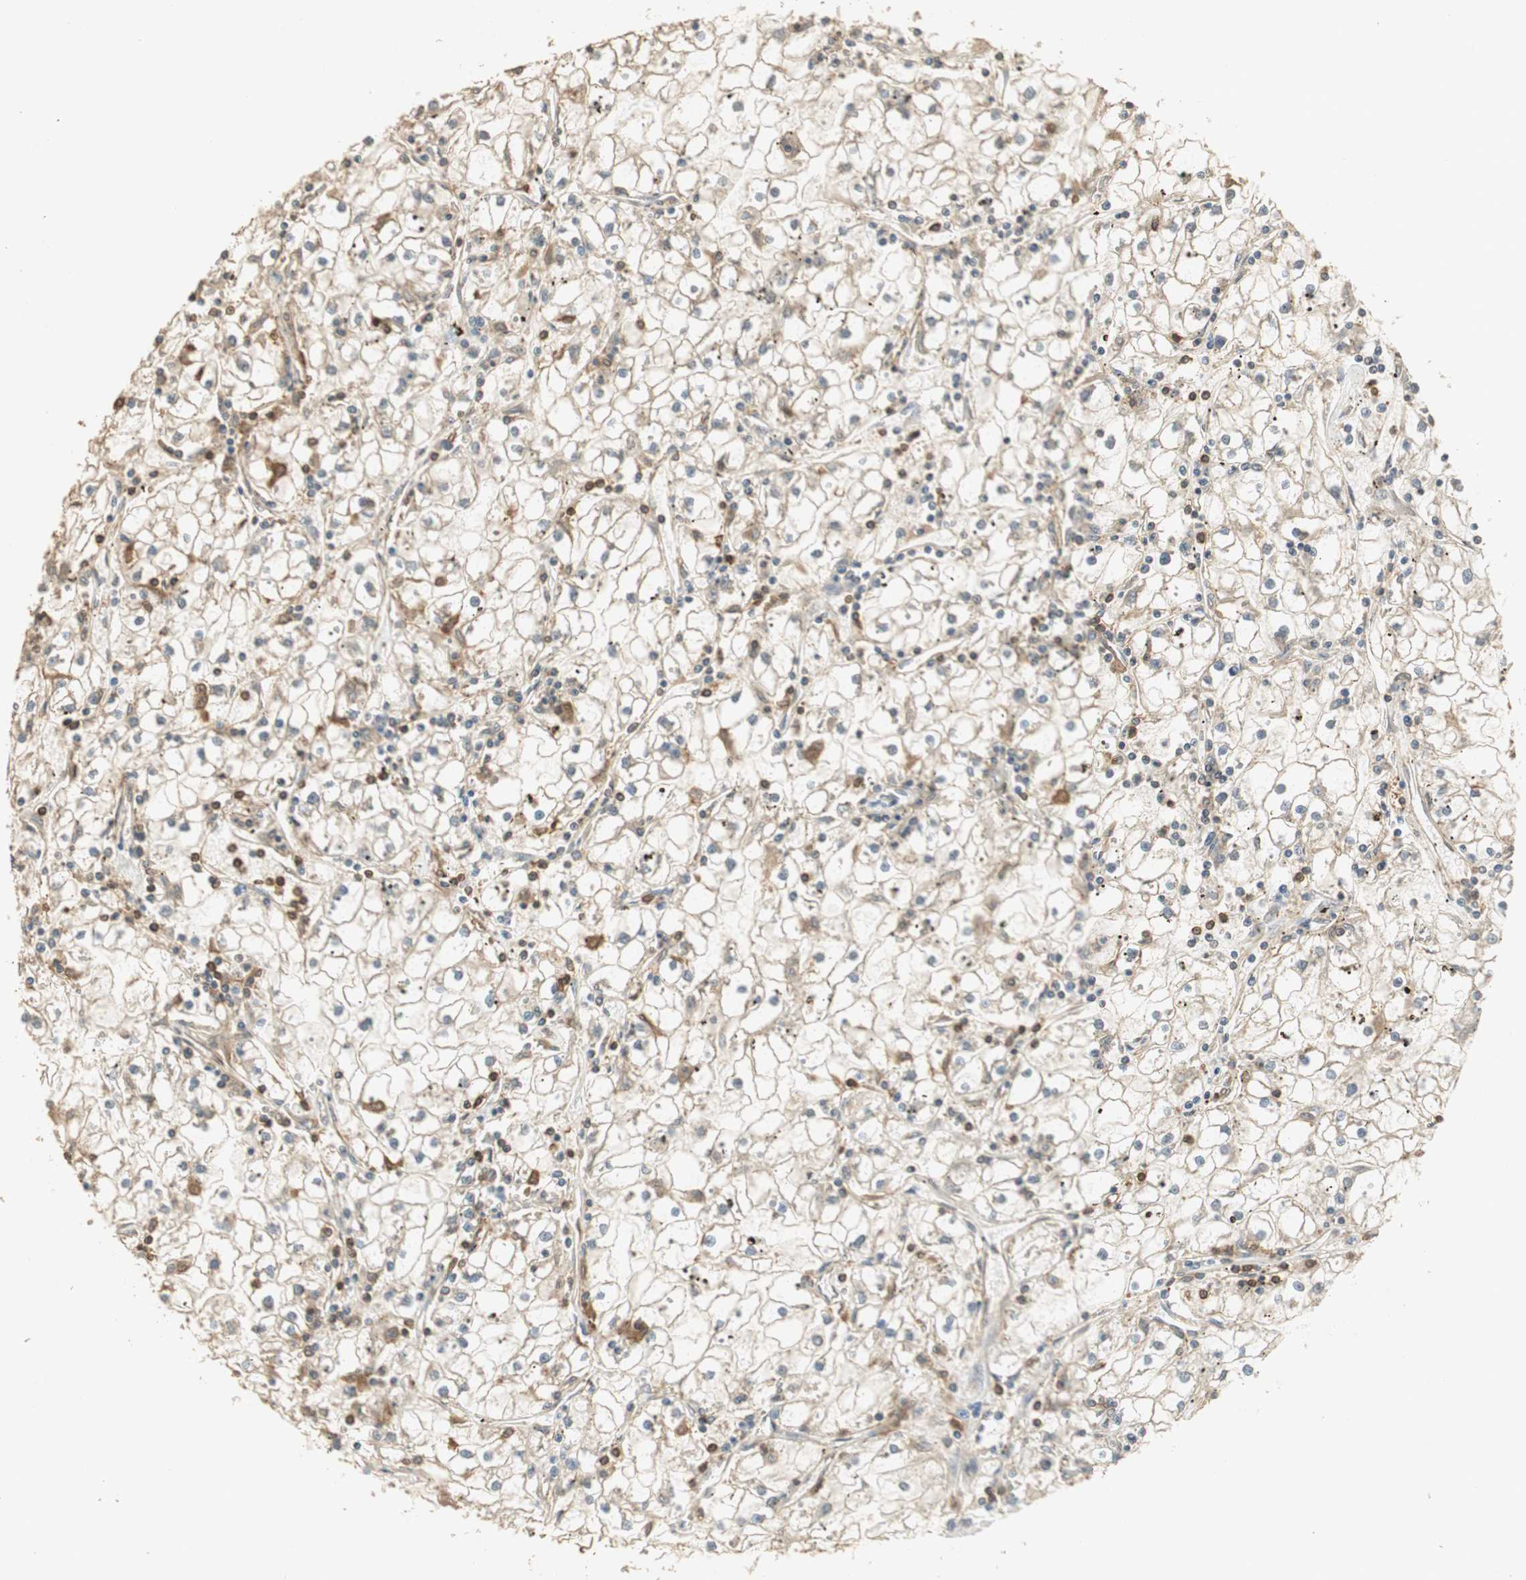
{"staining": {"intensity": "weak", "quantity": "<25%", "location": "cytoplasmic/membranous"}, "tissue": "renal cancer", "cell_type": "Tumor cells", "image_type": "cancer", "snomed": [{"axis": "morphology", "description": "Adenocarcinoma, NOS"}, {"axis": "topography", "description": "Kidney"}], "caption": "Renal cancer stained for a protein using IHC exhibits no staining tumor cells.", "gene": "USP2", "patient": {"sex": "male", "age": 56}}